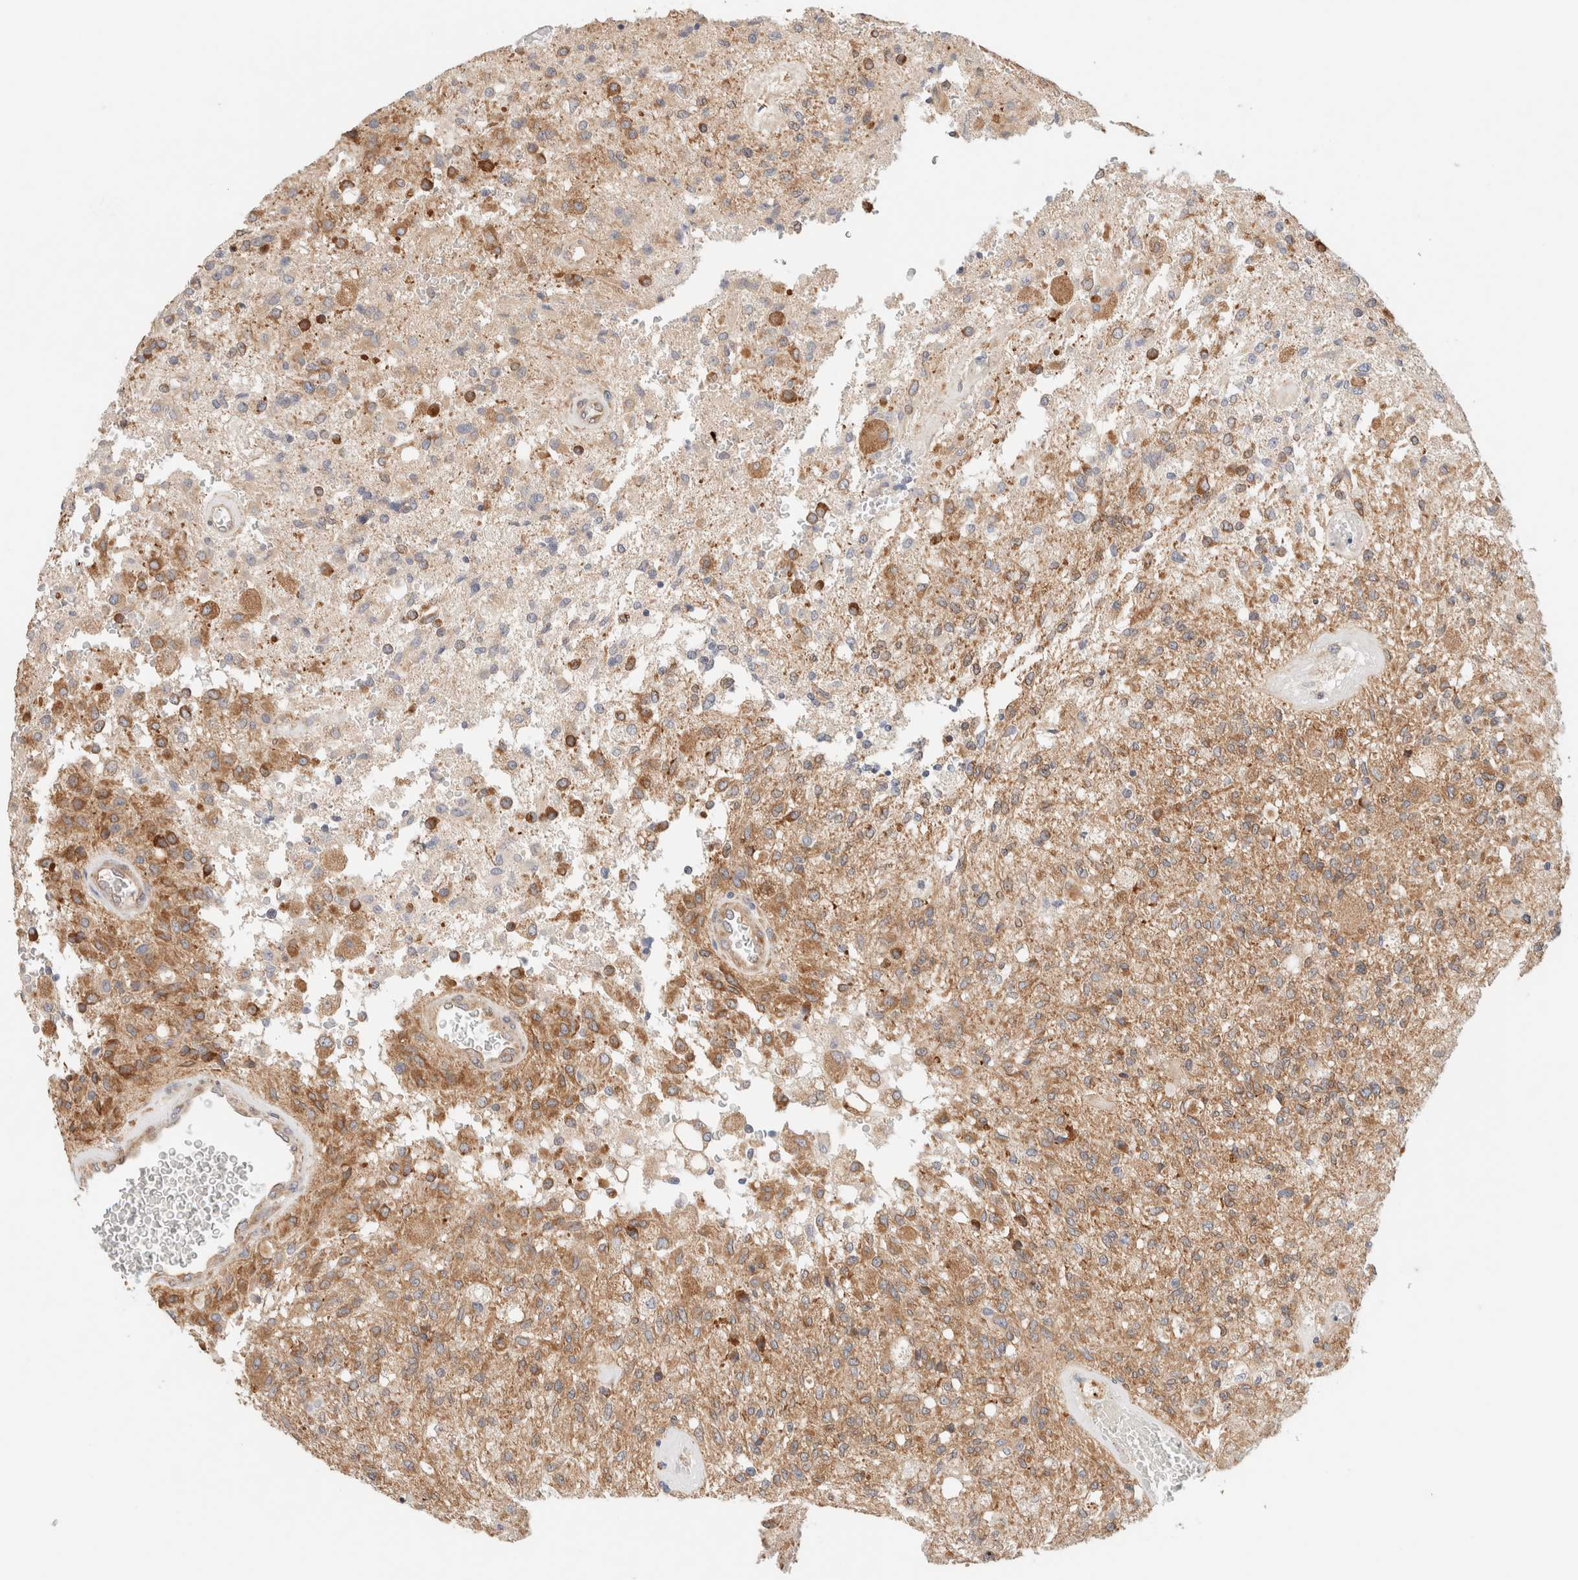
{"staining": {"intensity": "moderate", "quantity": ">75%", "location": "cytoplasmic/membranous"}, "tissue": "glioma", "cell_type": "Tumor cells", "image_type": "cancer", "snomed": [{"axis": "morphology", "description": "Normal tissue, NOS"}, {"axis": "morphology", "description": "Glioma, malignant, High grade"}, {"axis": "topography", "description": "Cerebral cortex"}], "caption": "Immunohistochemical staining of human glioma displays moderate cytoplasmic/membranous protein expression in approximately >75% of tumor cells.", "gene": "RRP15", "patient": {"sex": "male", "age": 77}}